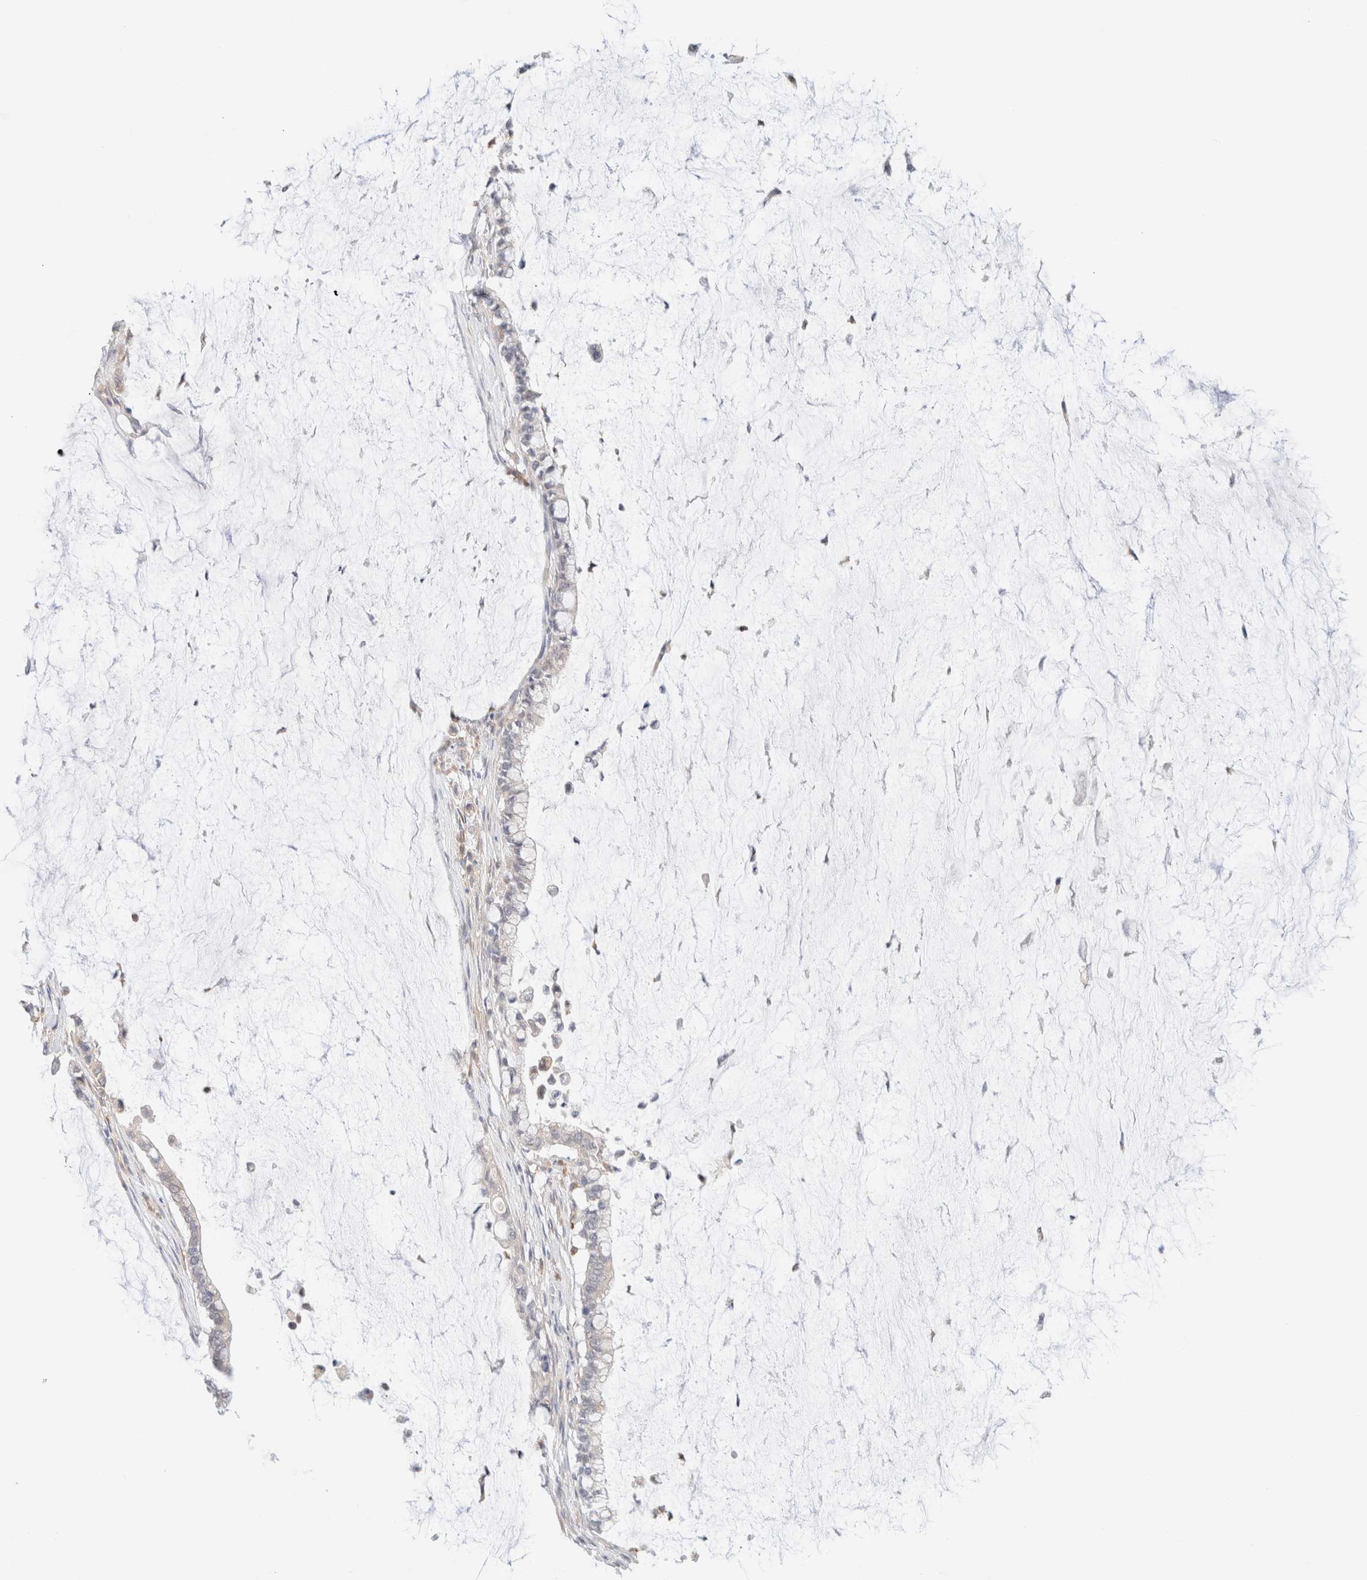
{"staining": {"intensity": "negative", "quantity": "none", "location": "none"}, "tissue": "pancreatic cancer", "cell_type": "Tumor cells", "image_type": "cancer", "snomed": [{"axis": "morphology", "description": "Adenocarcinoma, NOS"}, {"axis": "topography", "description": "Pancreas"}], "caption": "Human pancreatic cancer stained for a protein using IHC shows no positivity in tumor cells.", "gene": "UNC13B", "patient": {"sex": "male", "age": 41}}